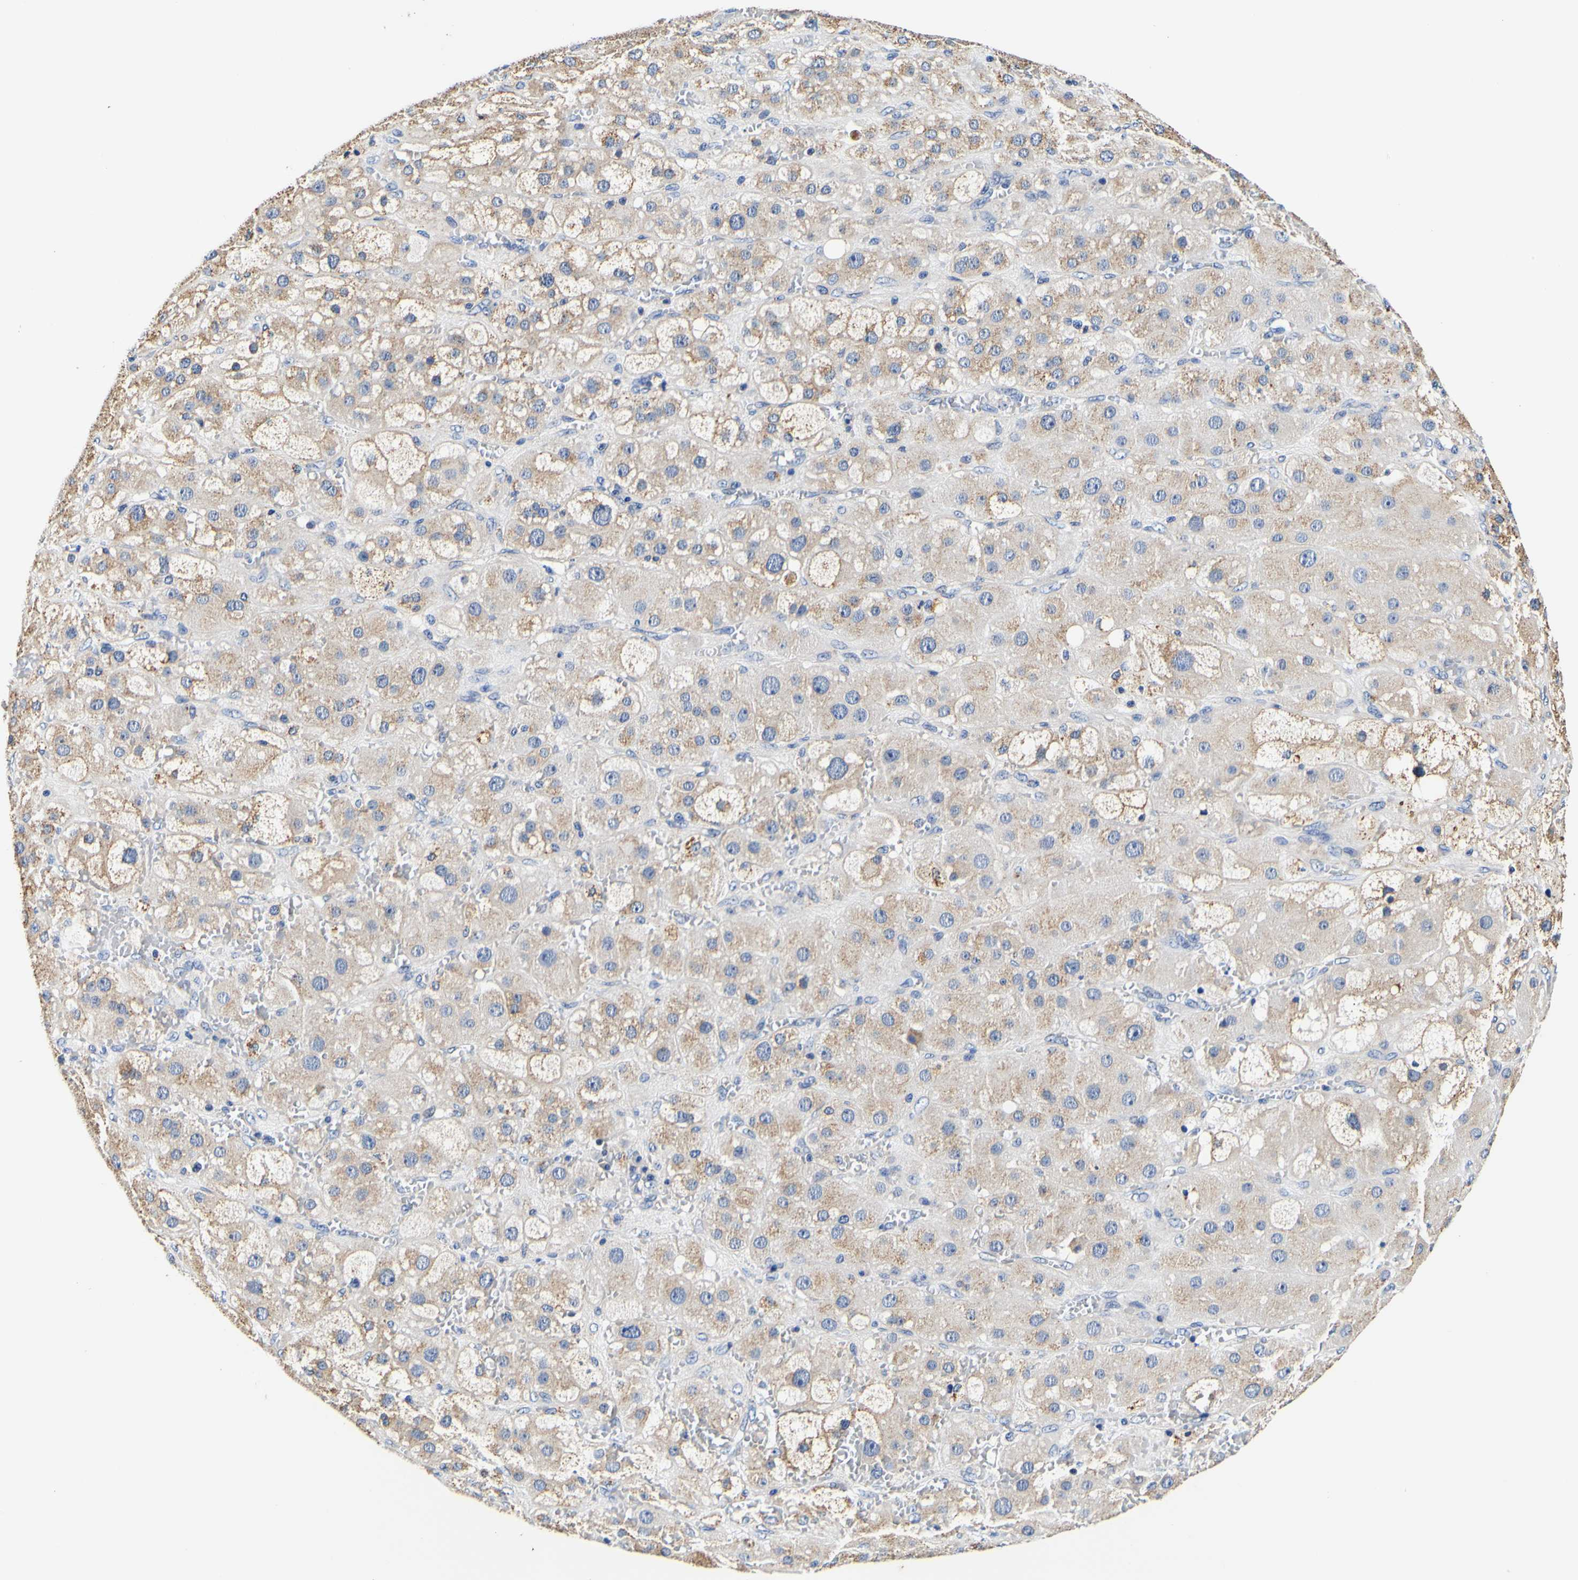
{"staining": {"intensity": "weak", "quantity": ">75%", "location": "cytoplasmic/membranous"}, "tissue": "adrenal gland", "cell_type": "Glandular cells", "image_type": "normal", "snomed": [{"axis": "morphology", "description": "Normal tissue, NOS"}, {"axis": "topography", "description": "Adrenal gland"}], "caption": "IHC staining of normal adrenal gland, which shows low levels of weak cytoplasmic/membranous staining in approximately >75% of glandular cells indicating weak cytoplasmic/membranous protein expression. The staining was performed using DAB (3,3'-diaminobenzidine) (brown) for protein detection and nuclei were counterstained in hematoxylin (blue).", "gene": "CAMK4", "patient": {"sex": "female", "age": 47}}